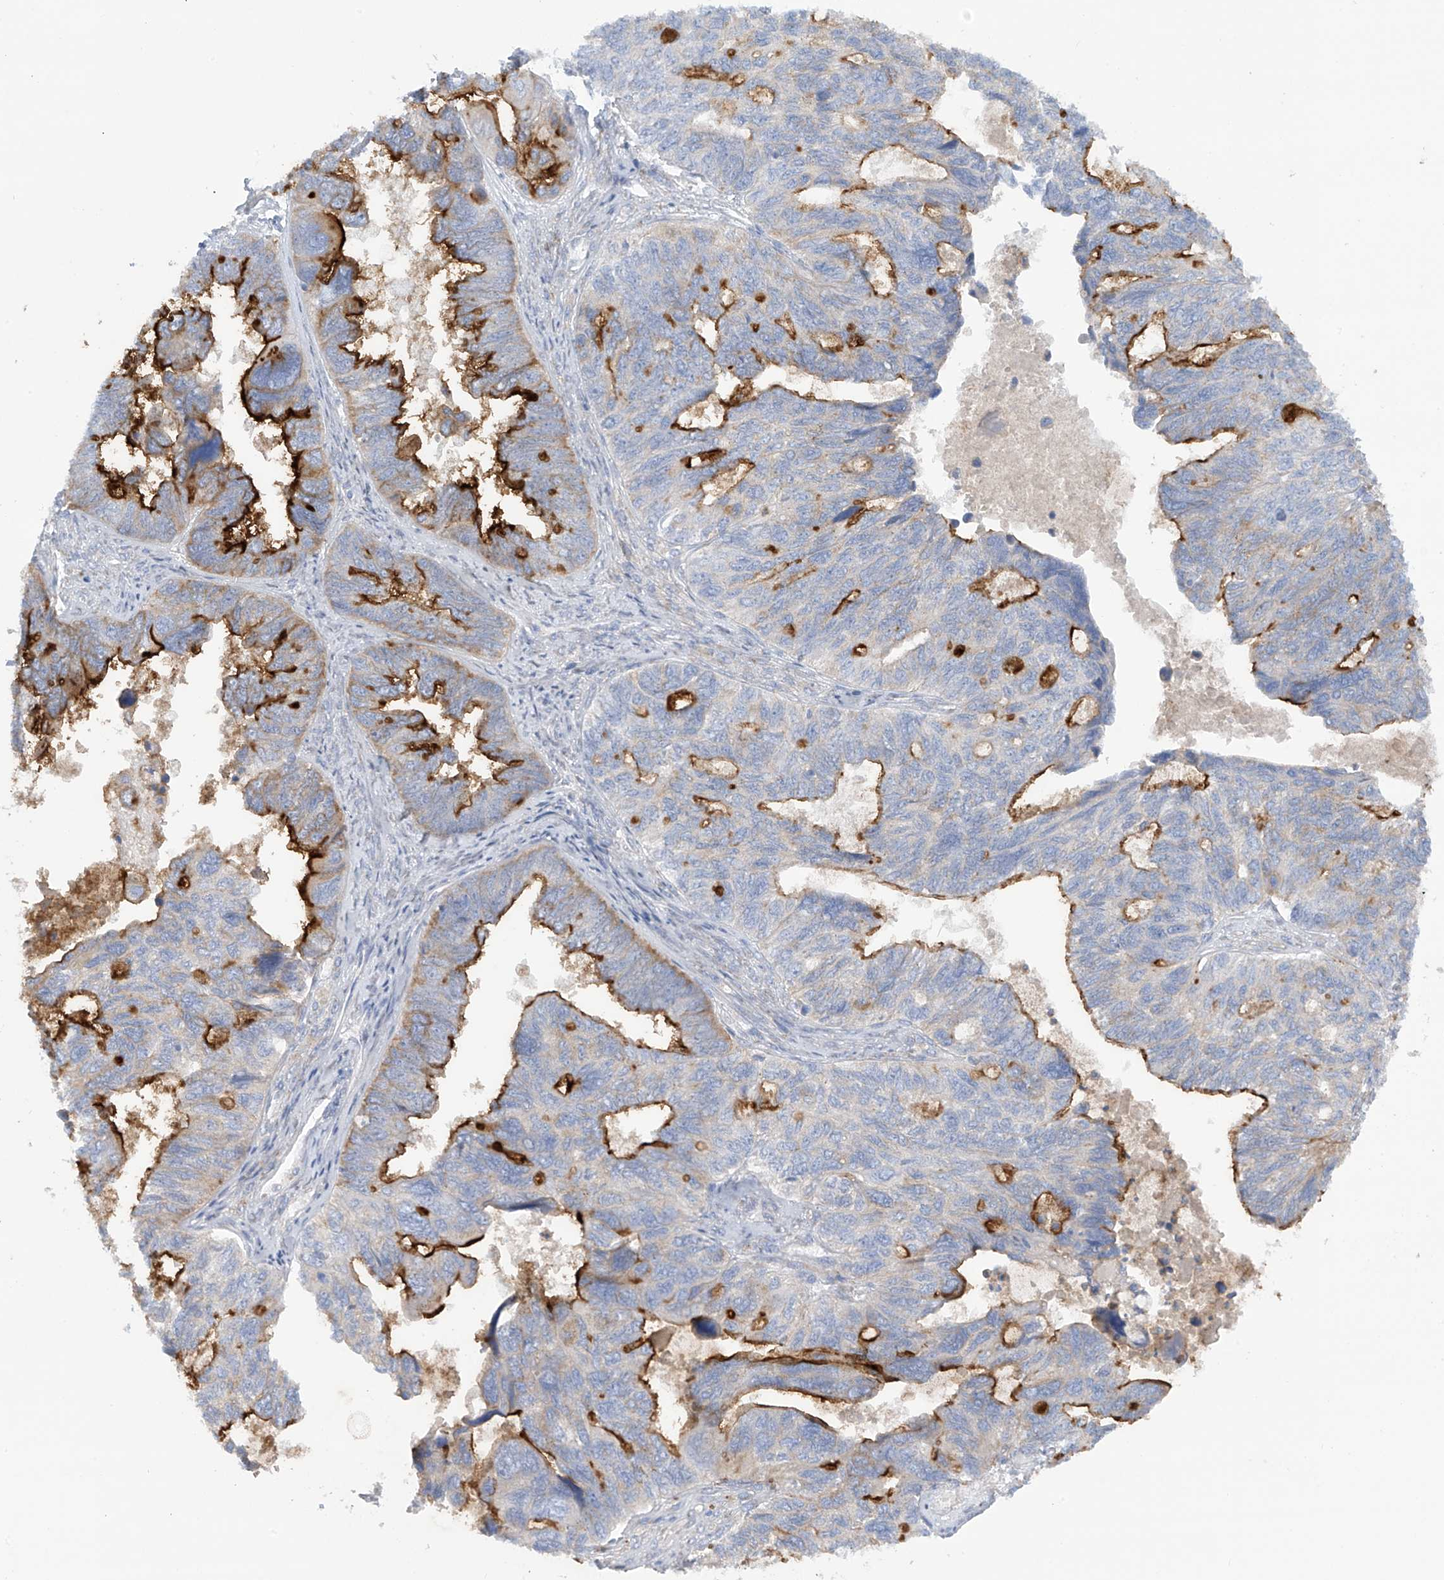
{"staining": {"intensity": "strong", "quantity": "25%-75%", "location": "cytoplasmic/membranous"}, "tissue": "ovarian cancer", "cell_type": "Tumor cells", "image_type": "cancer", "snomed": [{"axis": "morphology", "description": "Cystadenocarcinoma, serous, NOS"}, {"axis": "topography", "description": "Ovary"}], "caption": "A high amount of strong cytoplasmic/membranous positivity is identified in about 25%-75% of tumor cells in ovarian cancer (serous cystadenocarcinoma) tissue.", "gene": "TRMT2B", "patient": {"sex": "female", "age": 79}}